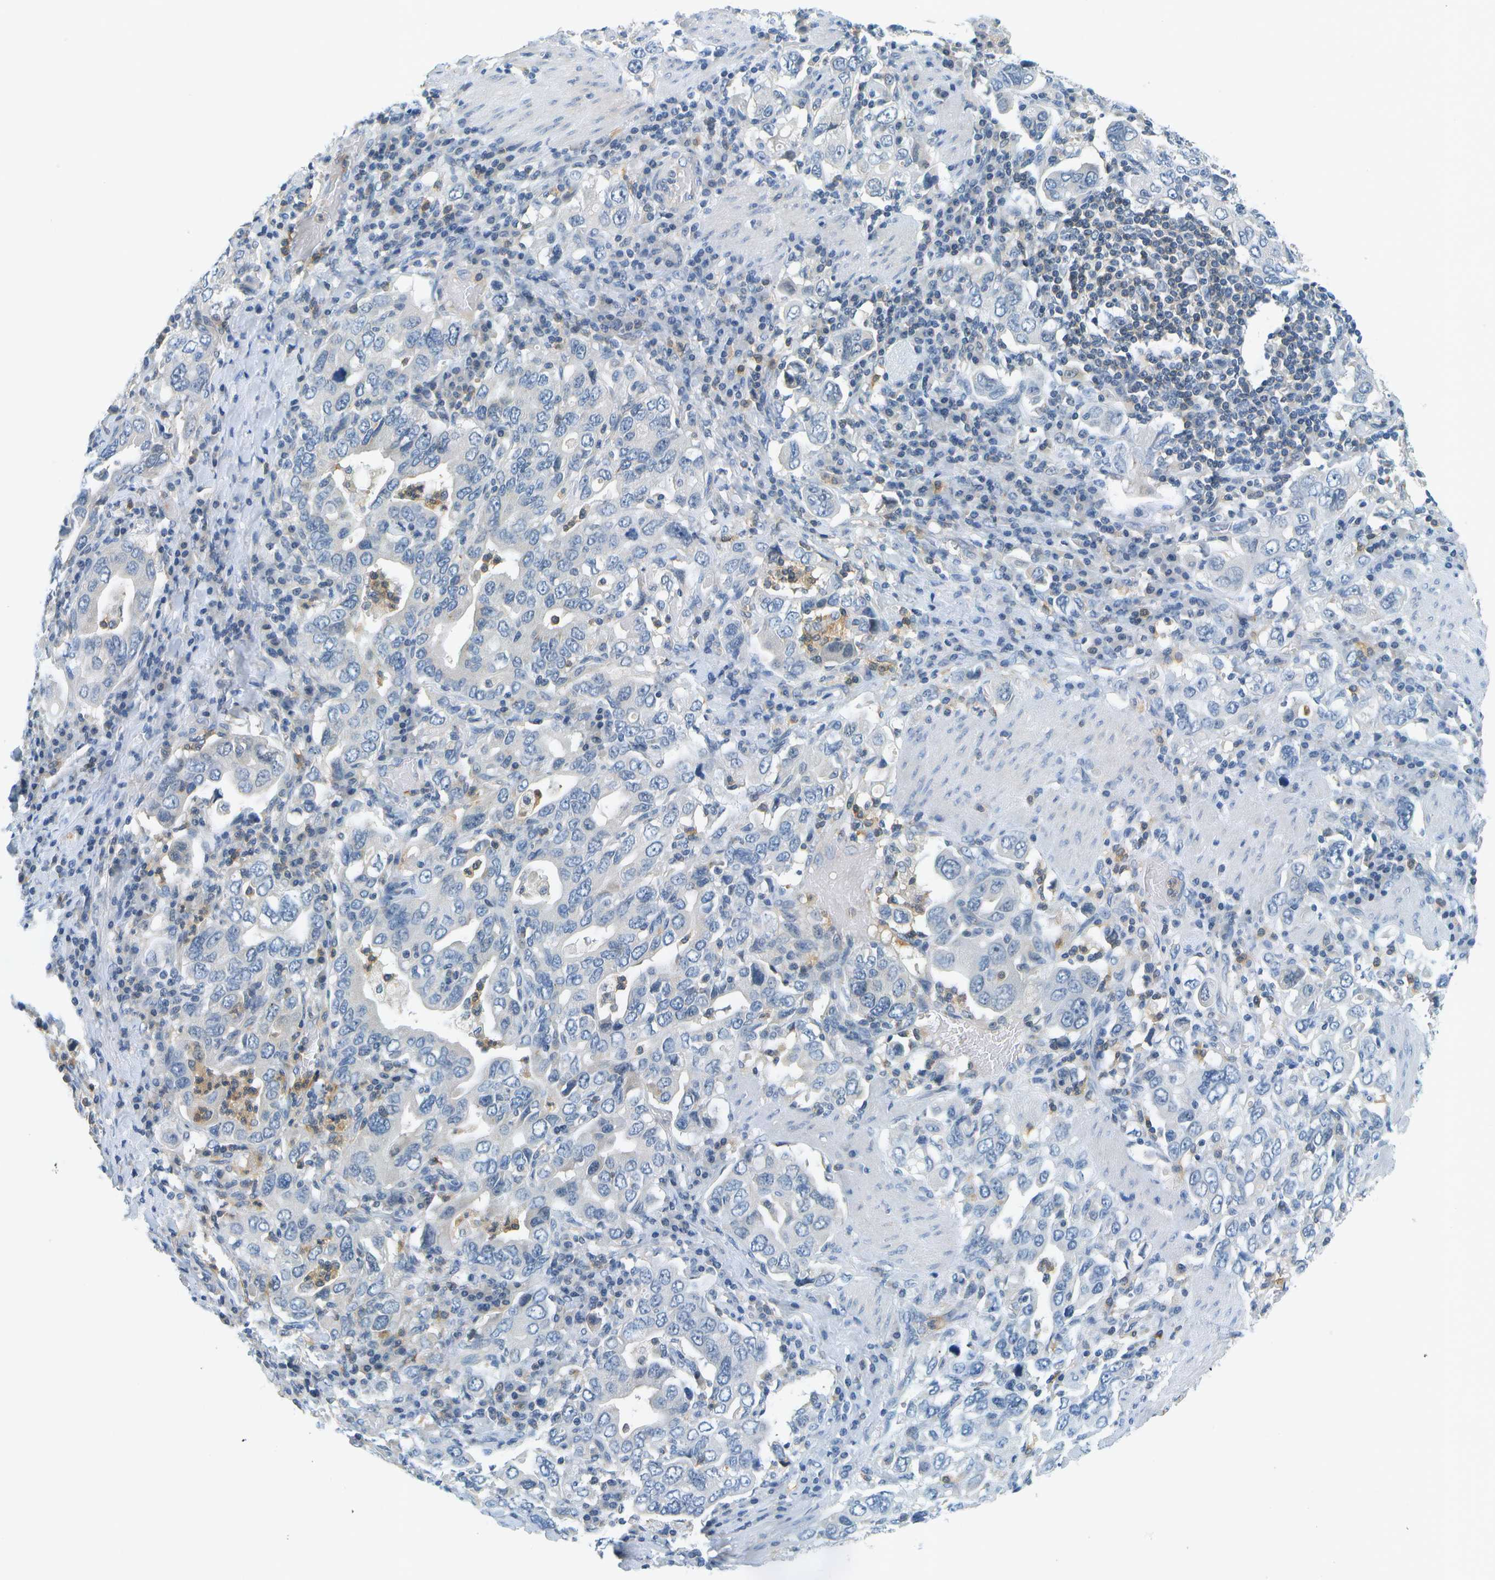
{"staining": {"intensity": "negative", "quantity": "none", "location": "none"}, "tissue": "stomach cancer", "cell_type": "Tumor cells", "image_type": "cancer", "snomed": [{"axis": "morphology", "description": "Adenocarcinoma, NOS"}, {"axis": "topography", "description": "Stomach, upper"}], "caption": "The IHC micrograph has no significant expression in tumor cells of stomach cancer (adenocarcinoma) tissue. The staining was performed using DAB (3,3'-diaminobenzidine) to visualize the protein expression in brown, while the nuclei were stained in blue with hematoxylin (Magnification: 20x).", "gene": "RASGRP2", "patient": {"sex": "male", "age": 62}}